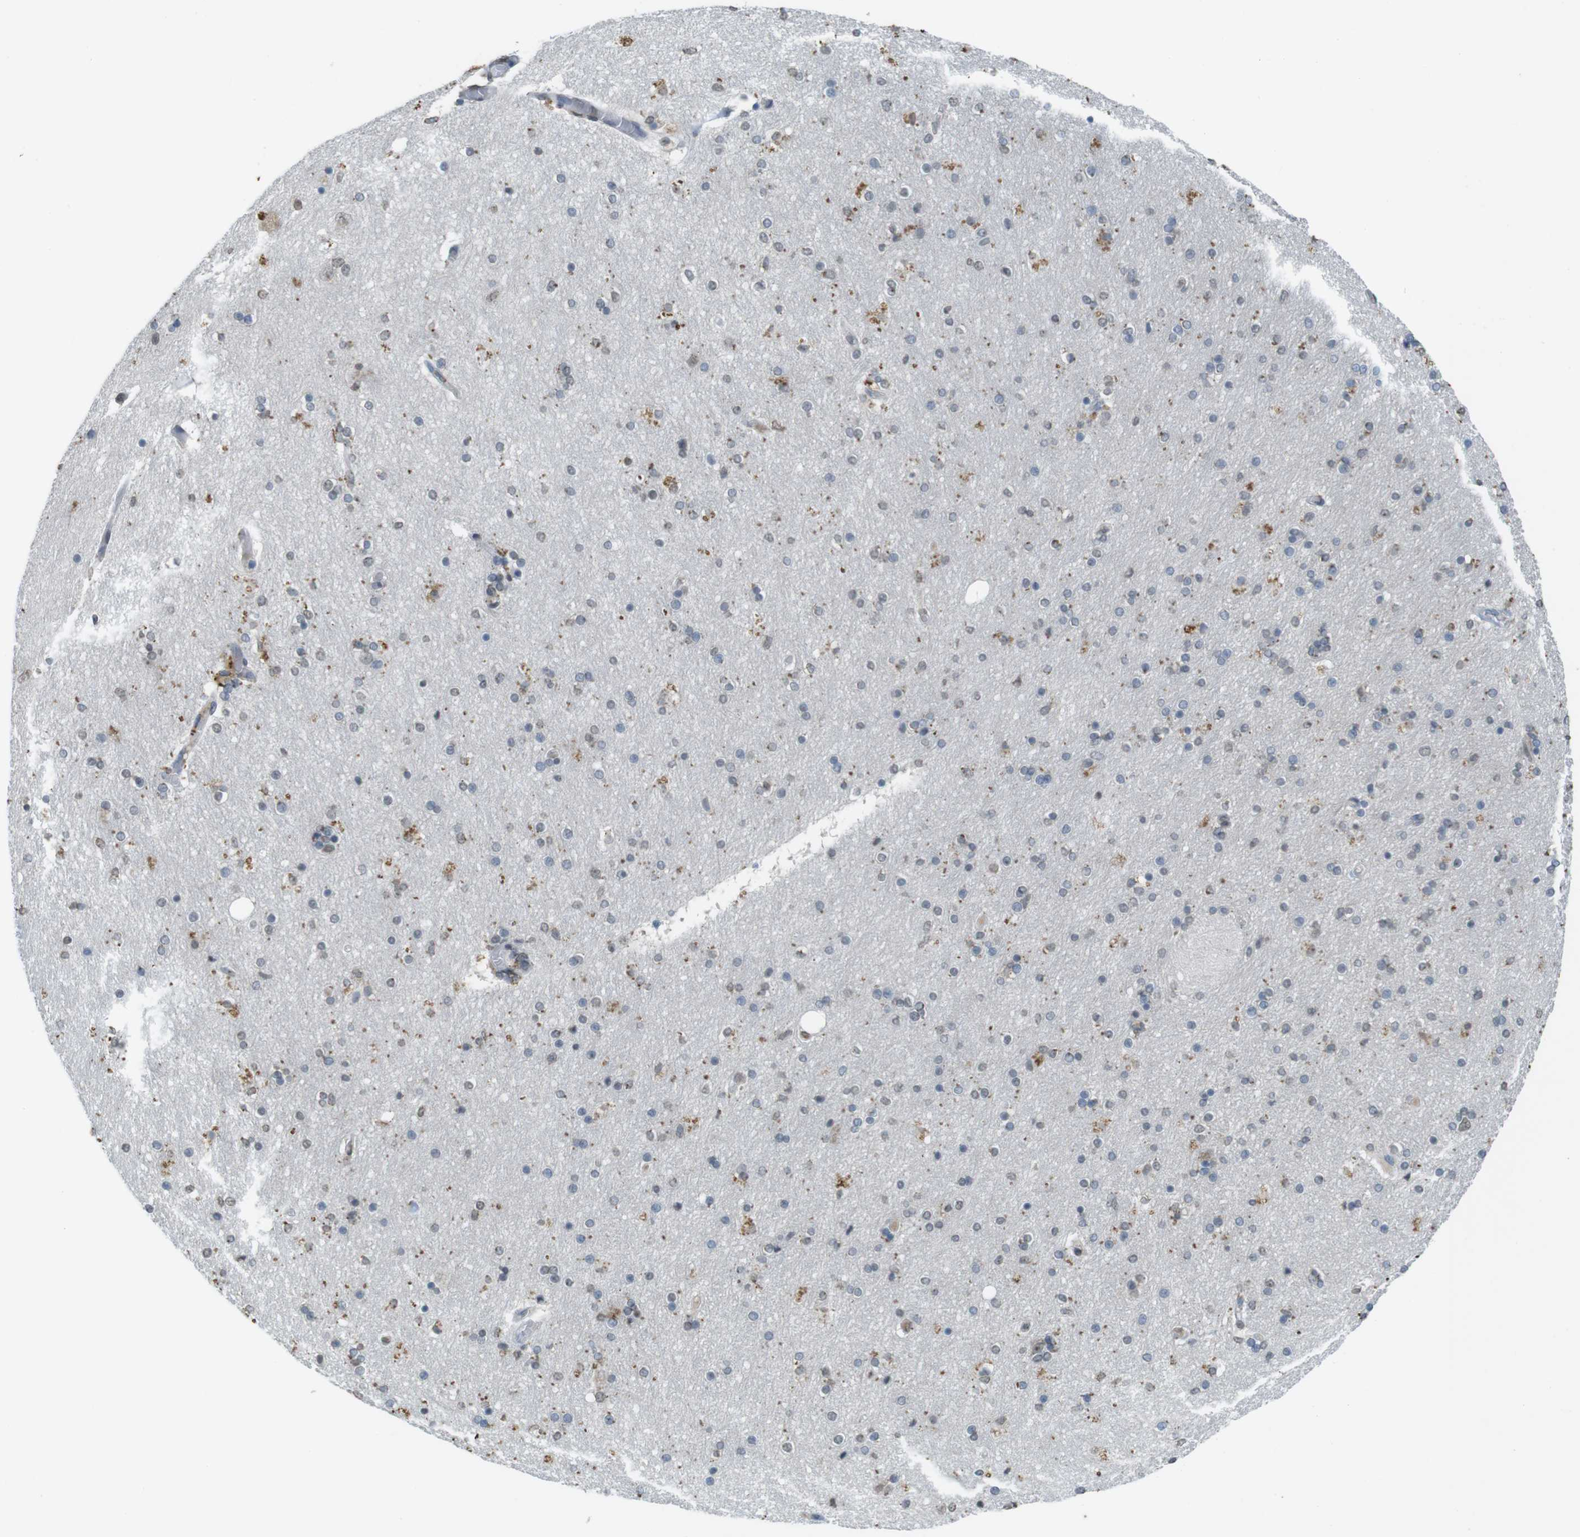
{"staining": {"intensity": "weak", "quantity": "25%-75%", "location": "nuclear"}, "tissue": "hippocampus", "cell_type": "Glial cells", "image_type": "normal", "snomed": [{"axis": "morphology", "description": "Normal tissue, NOS"}, {"axis": "topography", "description": "Hippocampus"}], "caption": "IHC (DAB (3,3'-diaminobenzidine)) staining of normal hippocampus reveals weak nuclear protein positivity in approximately 25%-75% of glial cells.", "gene": "FZD10", "patient": {"sex": "female", "age": 54}}